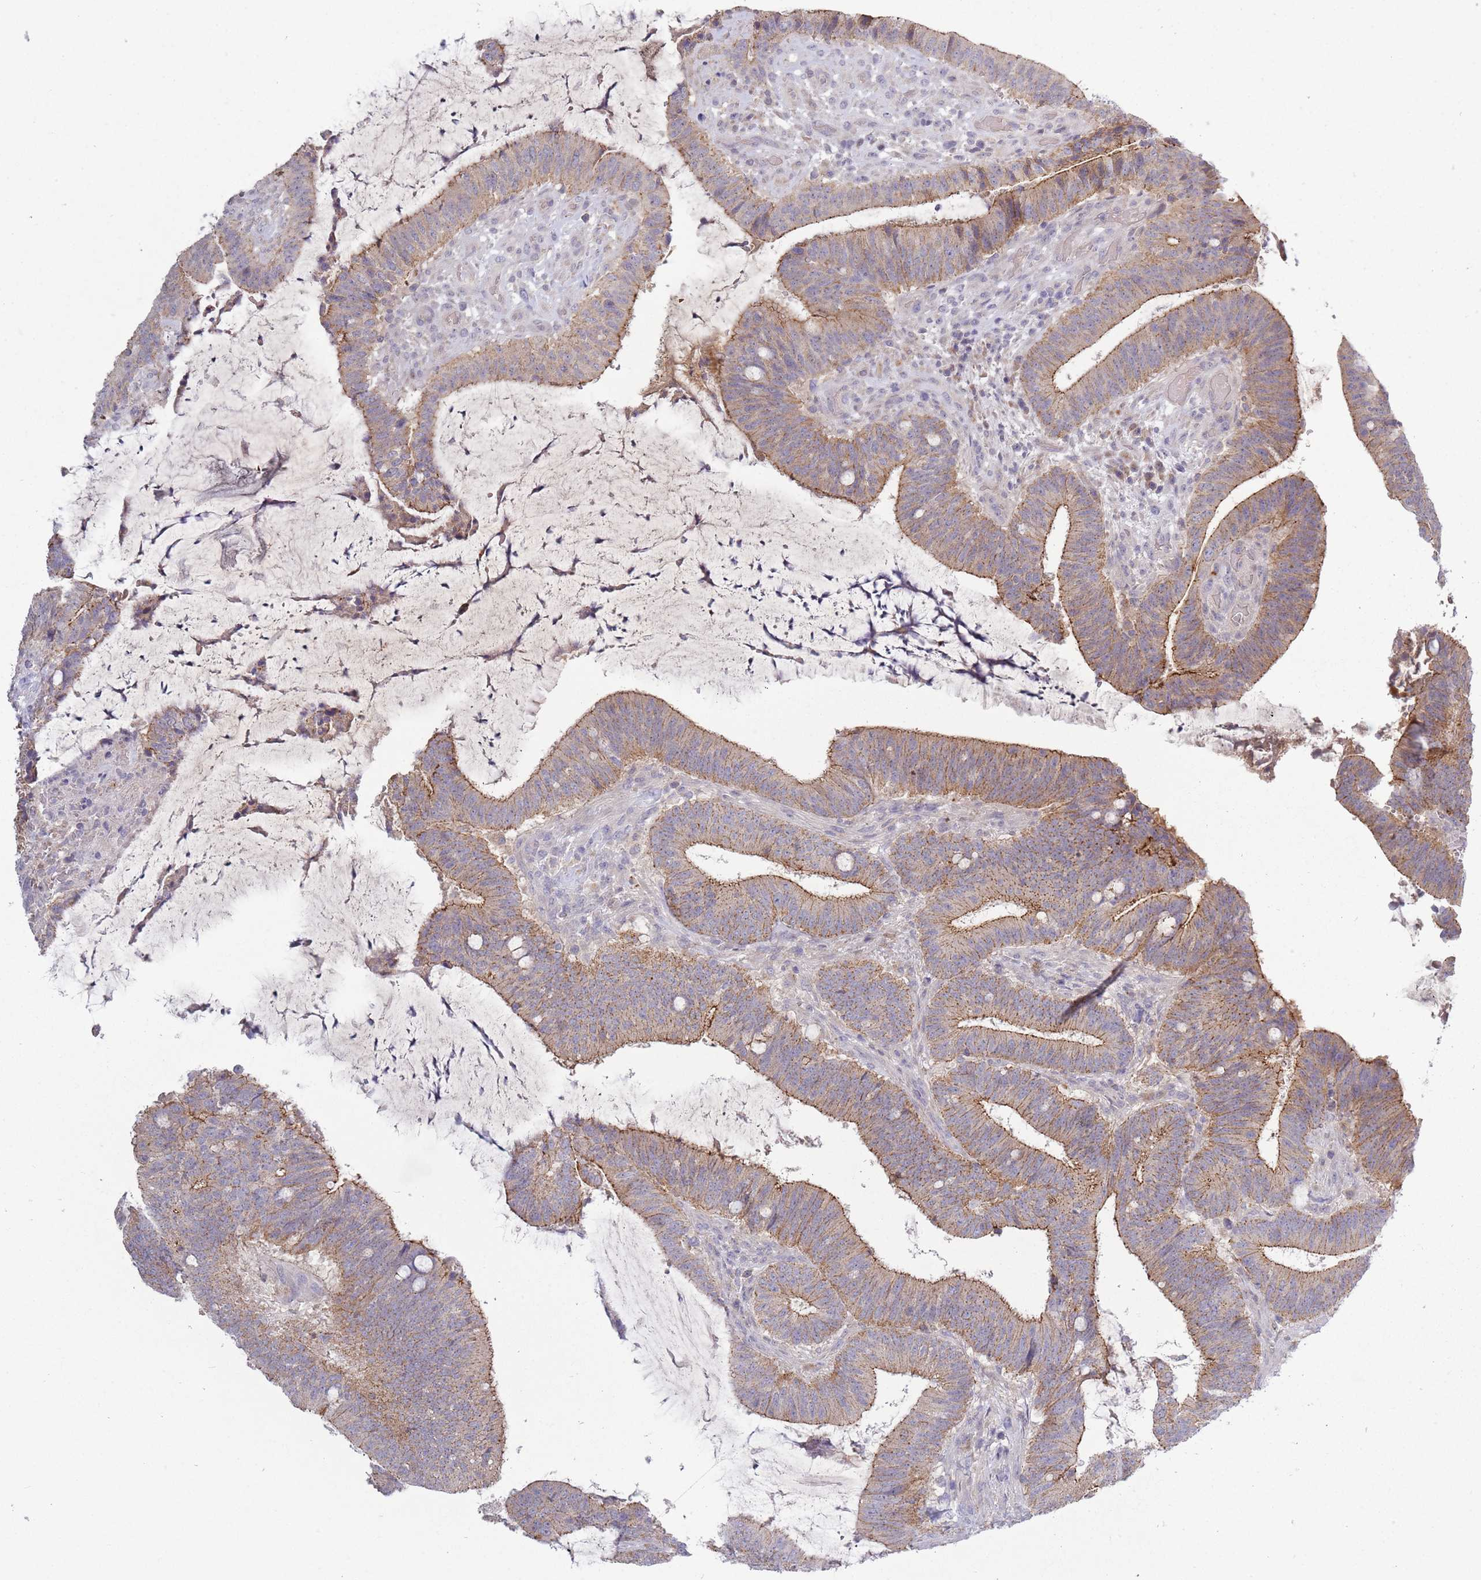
{"staining": {"intensity": "moderate", "quantity": ">75%", "location": "cytoplasmic/membranous"}, "tissue": "colorectal cancer", "cell_type": "Tumor cells", "image_type": "cancer", "snomed": [{"axis": "morphology", "description": "Adenocarcinoma, NOS"}, {"axis": "topography", "description": "Colon"}], "caption": "Adenocarcinoma (colorectal) stained with DAB (3,3'-diaminobenzidine) immunohistochemistry (IHC) reveals medium levels of moderate cytoplasmic/membranous expression in about >75% of tumor cells.", "gene": "TRIM61", "patient": {"sex": "female", "age": 43}}